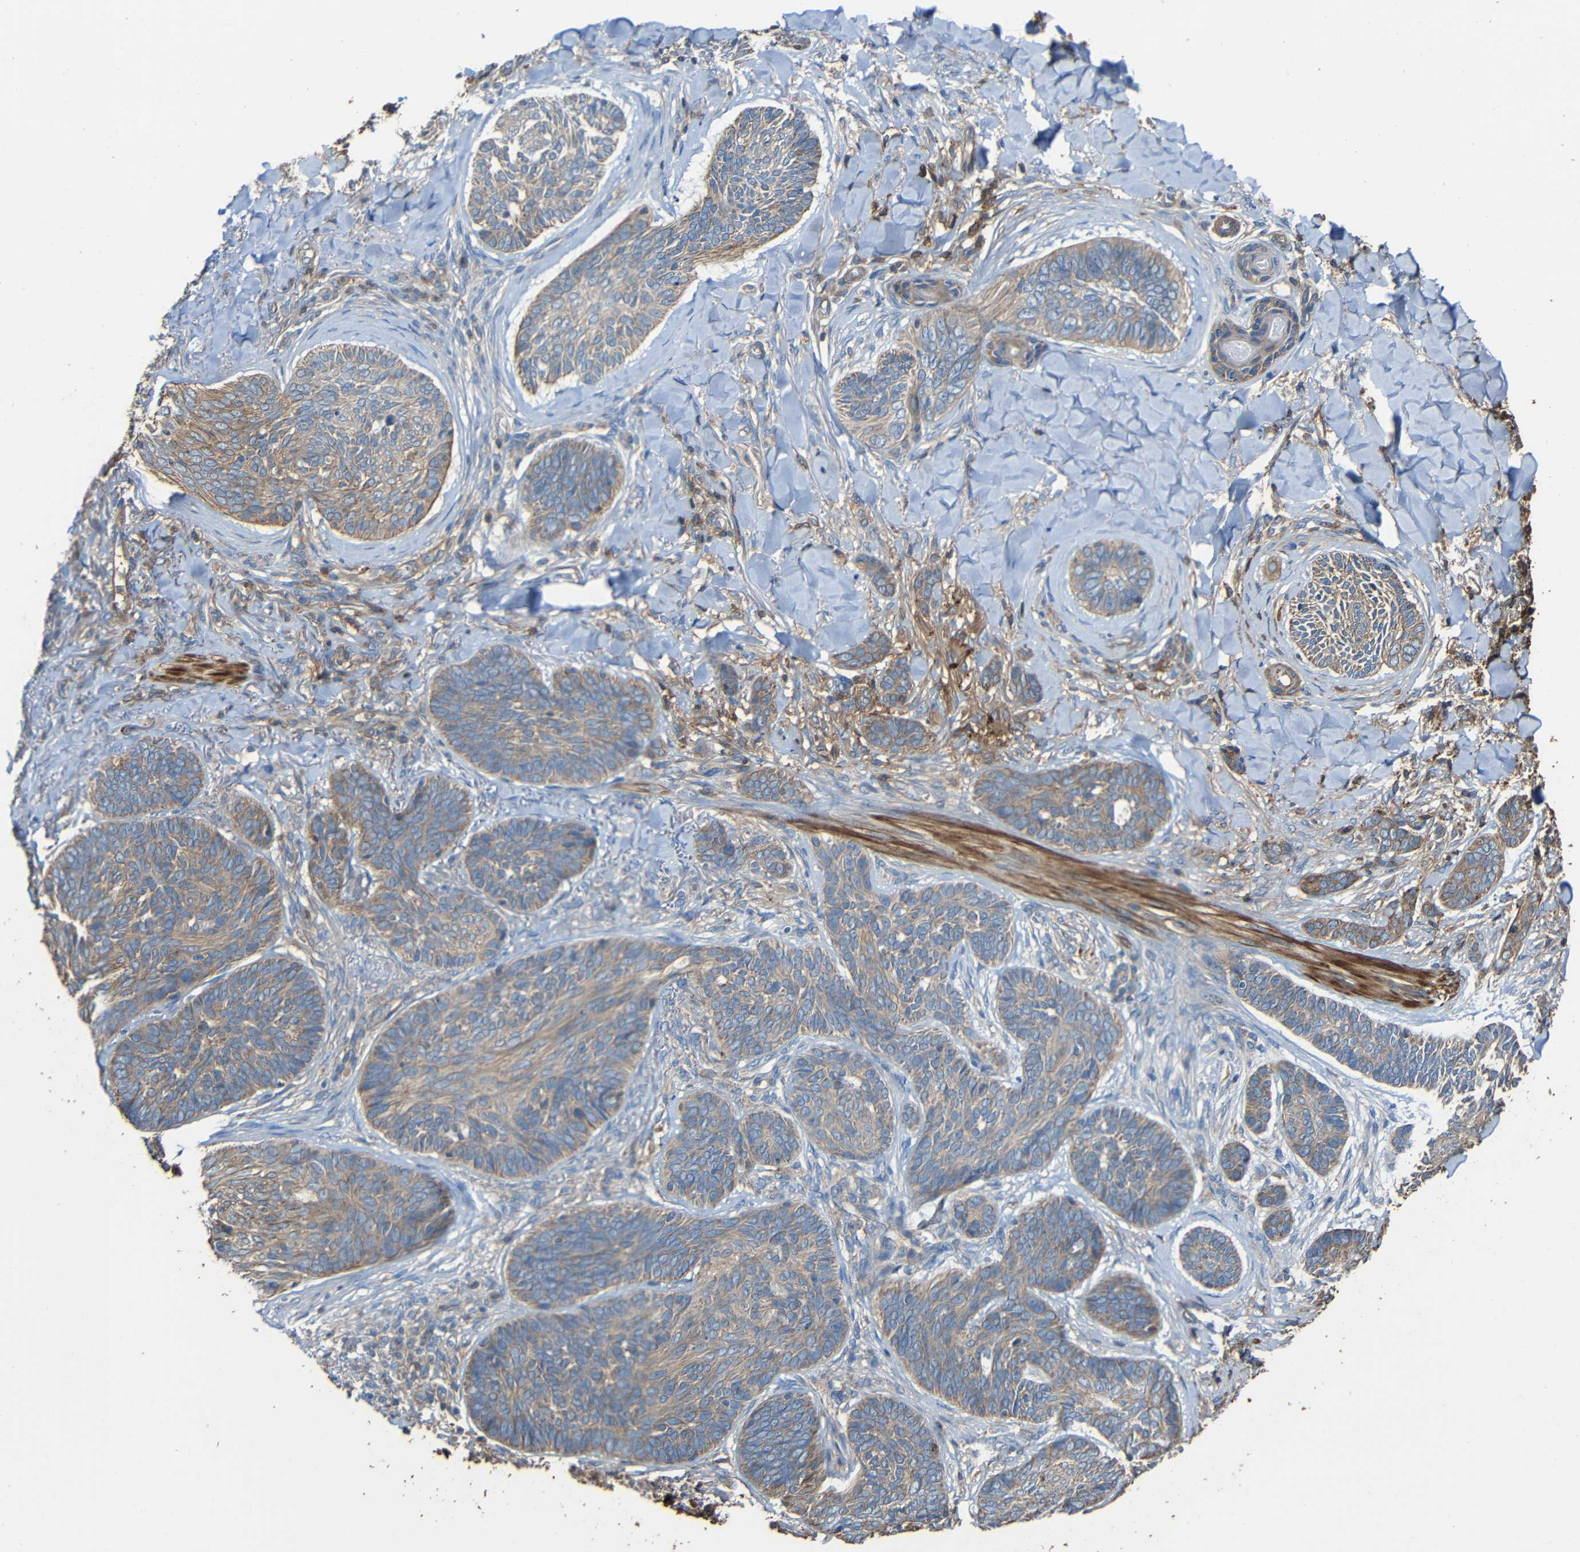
{"staining": {"intensity": "weak", "quantity": ">75%", "location": "cytoplasmic/membranous"}, "tissue": "skin cancer", "cell_type": "Tumor cells", "image_type": "cancer", "snomed": [{"axis": "morphology", "description": "Basal cell carcinoma"}, {"axis": "topography", "description": "Skin"}], "caption": "Skin basal cell carcinoma stained with DAB IHC demonstrates low levels of weak cytoplasmic/membranous staining in approximately >75% of tumor cells. The protein is stained brown, and the nuclei are stained in blue (DAB IHC with brightfield microscopy, high magnification).", "gene": "RHOT2", "patient": {"sex": "male", "age": 43}}